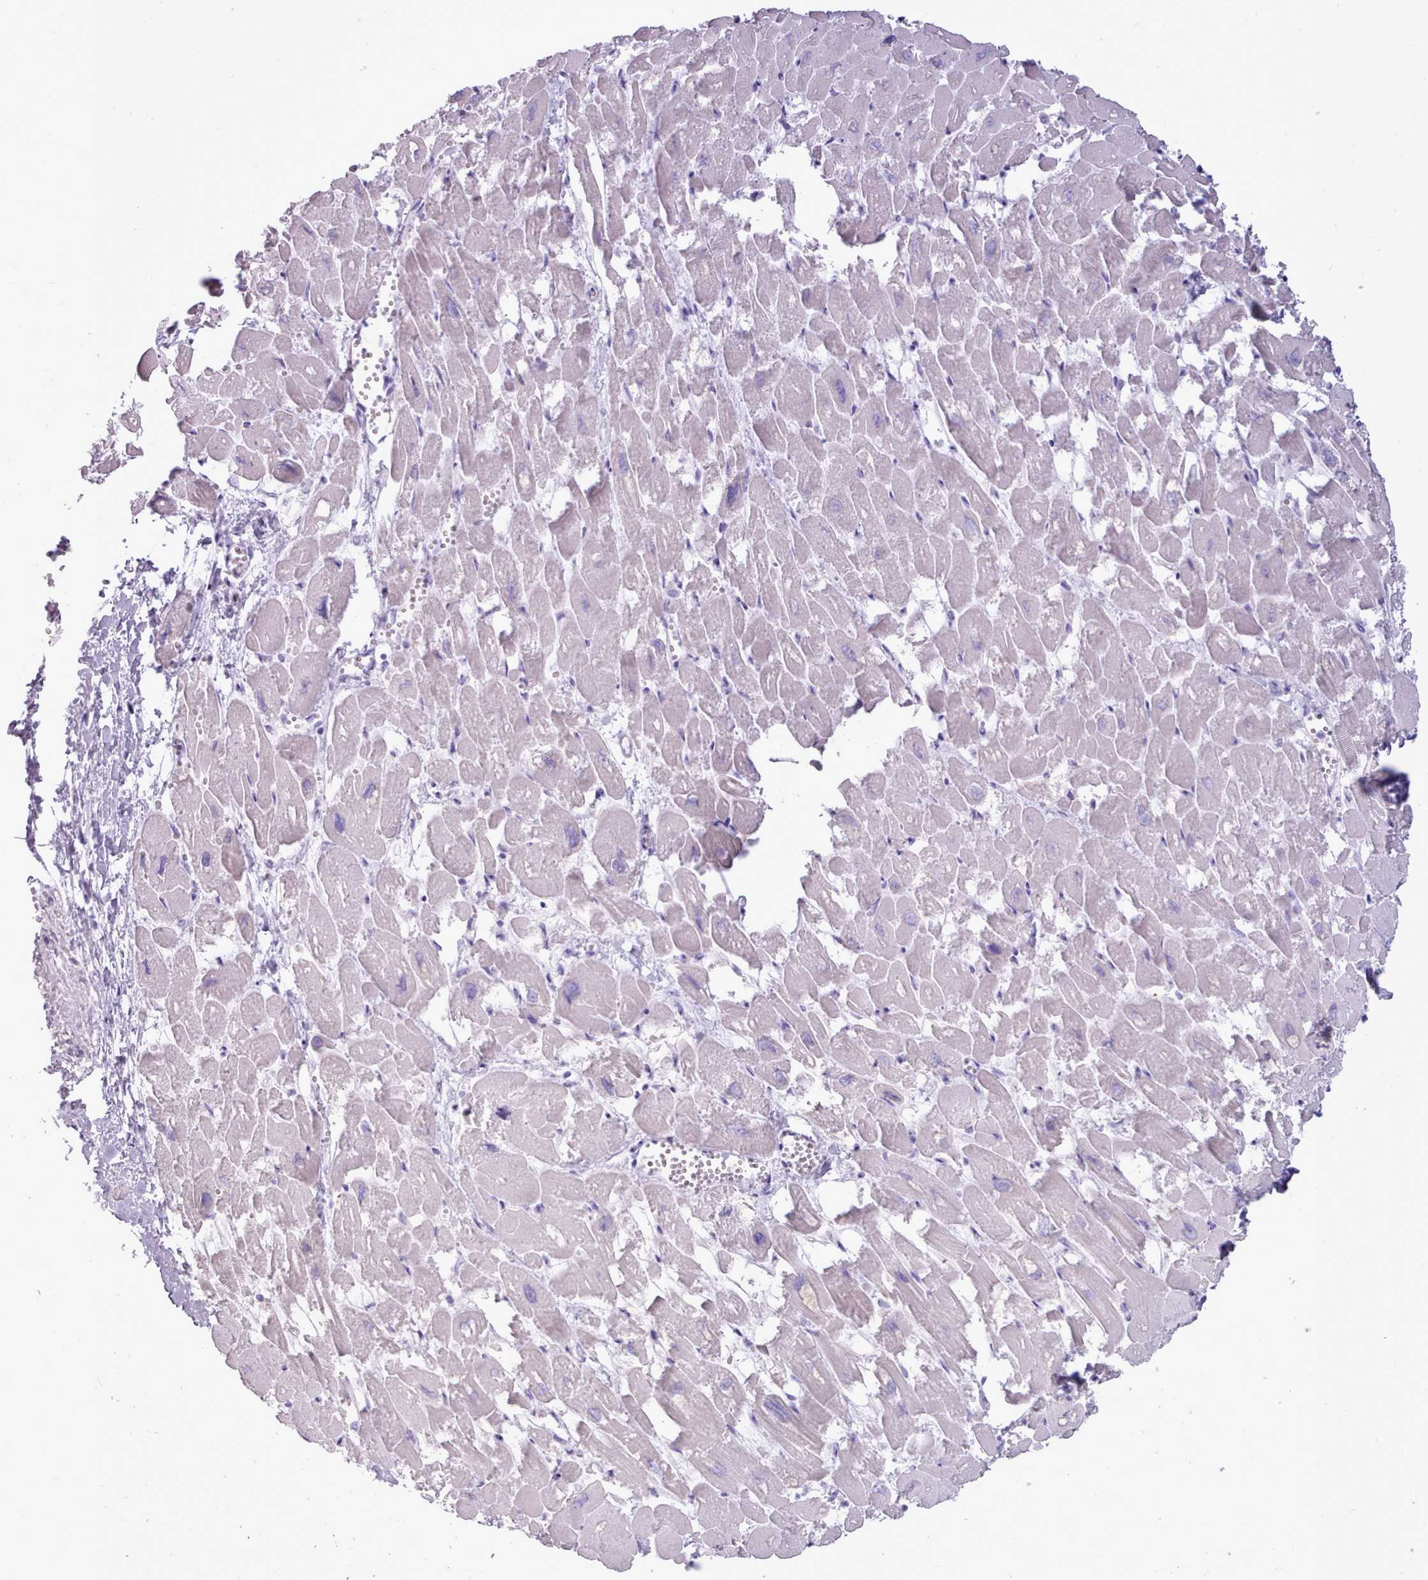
{"staining": {"intensity": "negative", "quantity": "none", "location": "none"}, "tissue": "heart muscle", "cell_type": "Cardiomyocytes", "image_type": "normal", "snomed": [{"axis": "morphology", "description": "Normal tissue, NOS"}, {"axis": "topography", "description": "Heart"}], "caption": "Photomicrograph shows no protein positivity in cardiomyocytes of normal heart muscle.", "gene": "BDKRB2", "patient": {"sex": "male", "age": 54}}